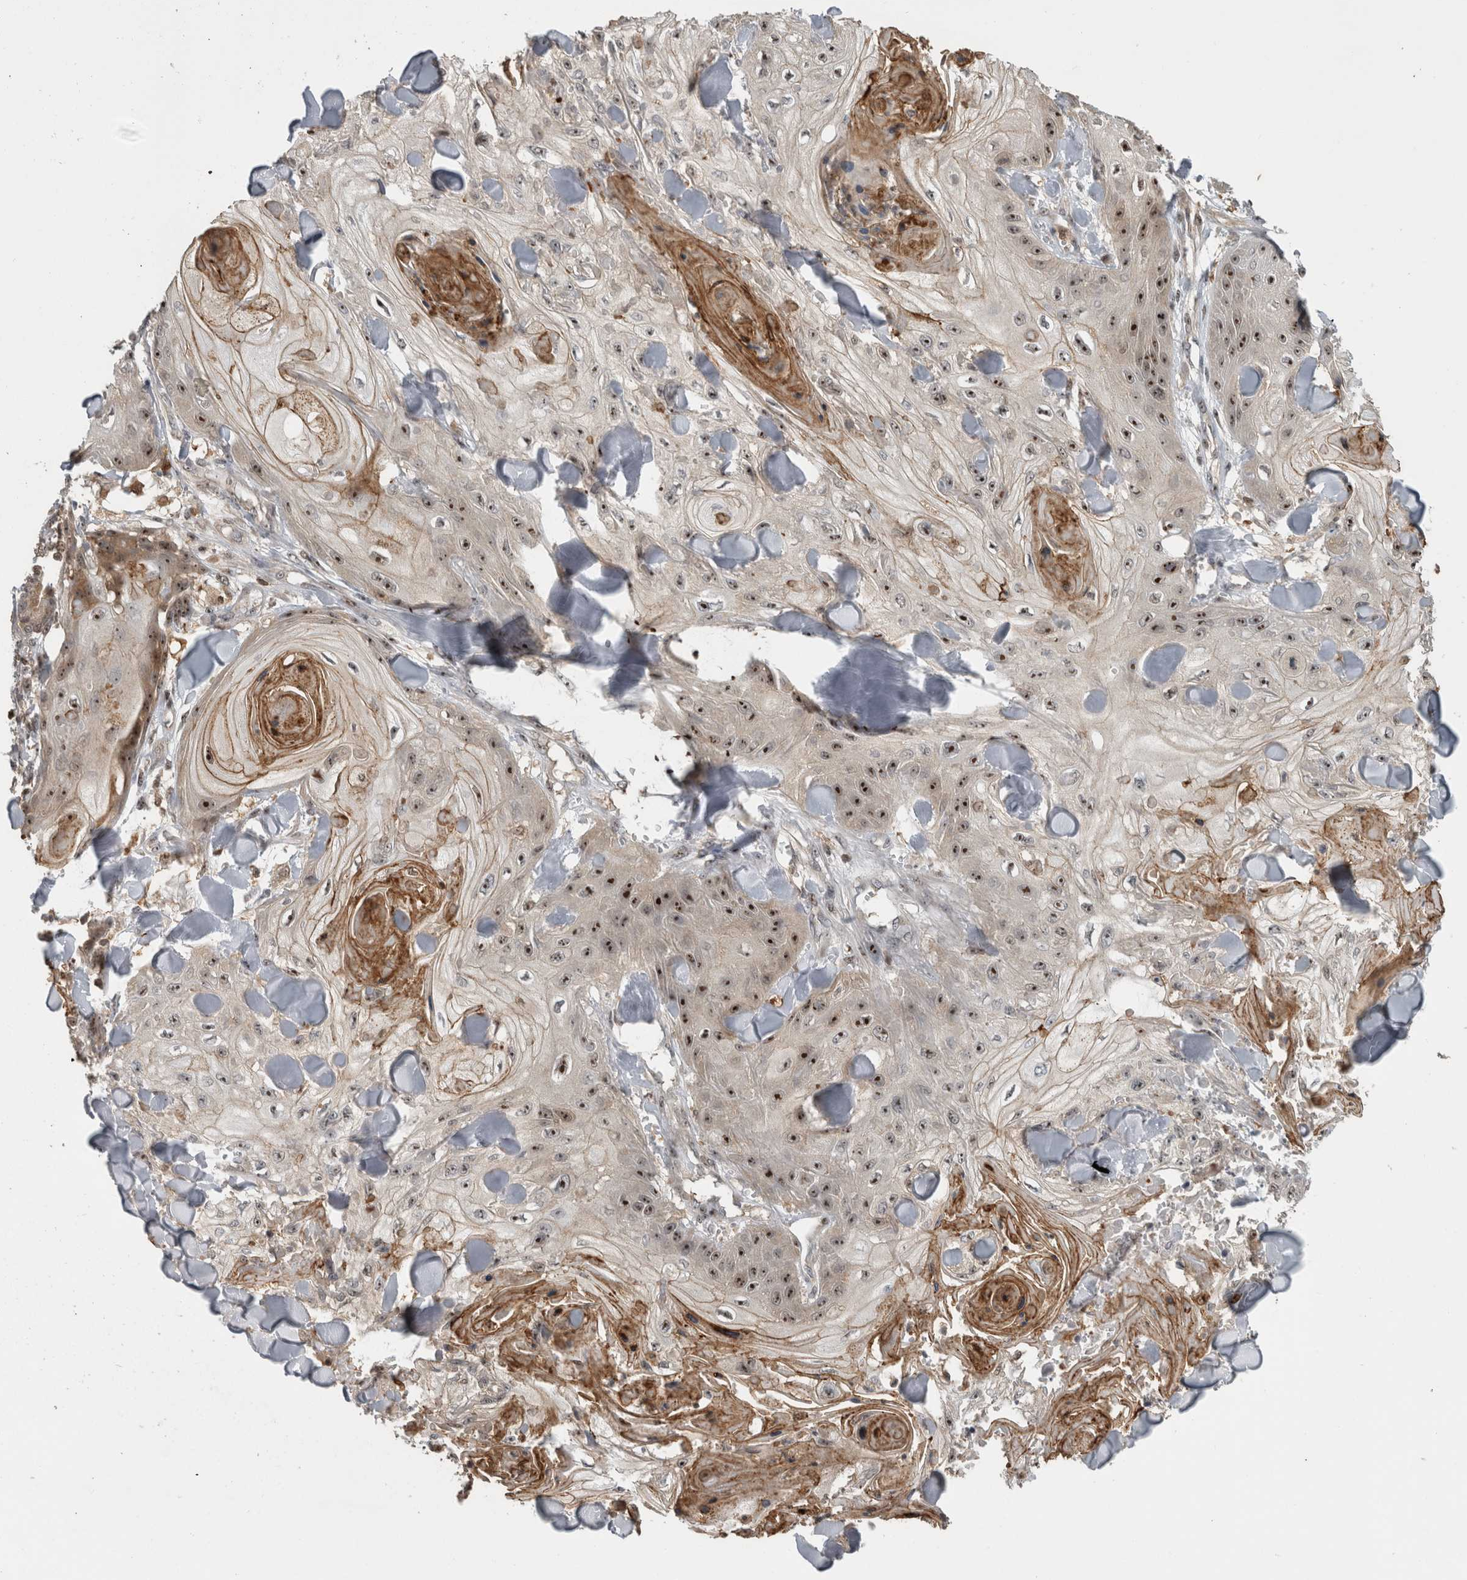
{"staining": {"intensity": "strong", "quantity": "25%-75%", "location": "nuclear"}, "tissue": "skin cancer", "cell_type": "Tumor cells", "image_type": "cancer", "snomed": [{"axis": "morphology", "description": "Squamous cell carcinoma, NOS"}, {"axis": "topography", "description": "Skin"}], "caption": "This photomicrograph reveals skin squamous cell carcinoma stained with immunohistochemistry (IHC) to label a protein in brown. The nuclear of tumor cells show strong positivity for the protein. Nuclei are counter-stained blue.", "gene": "TDRD7", "patient": {"sex": "male", "age": 74}}